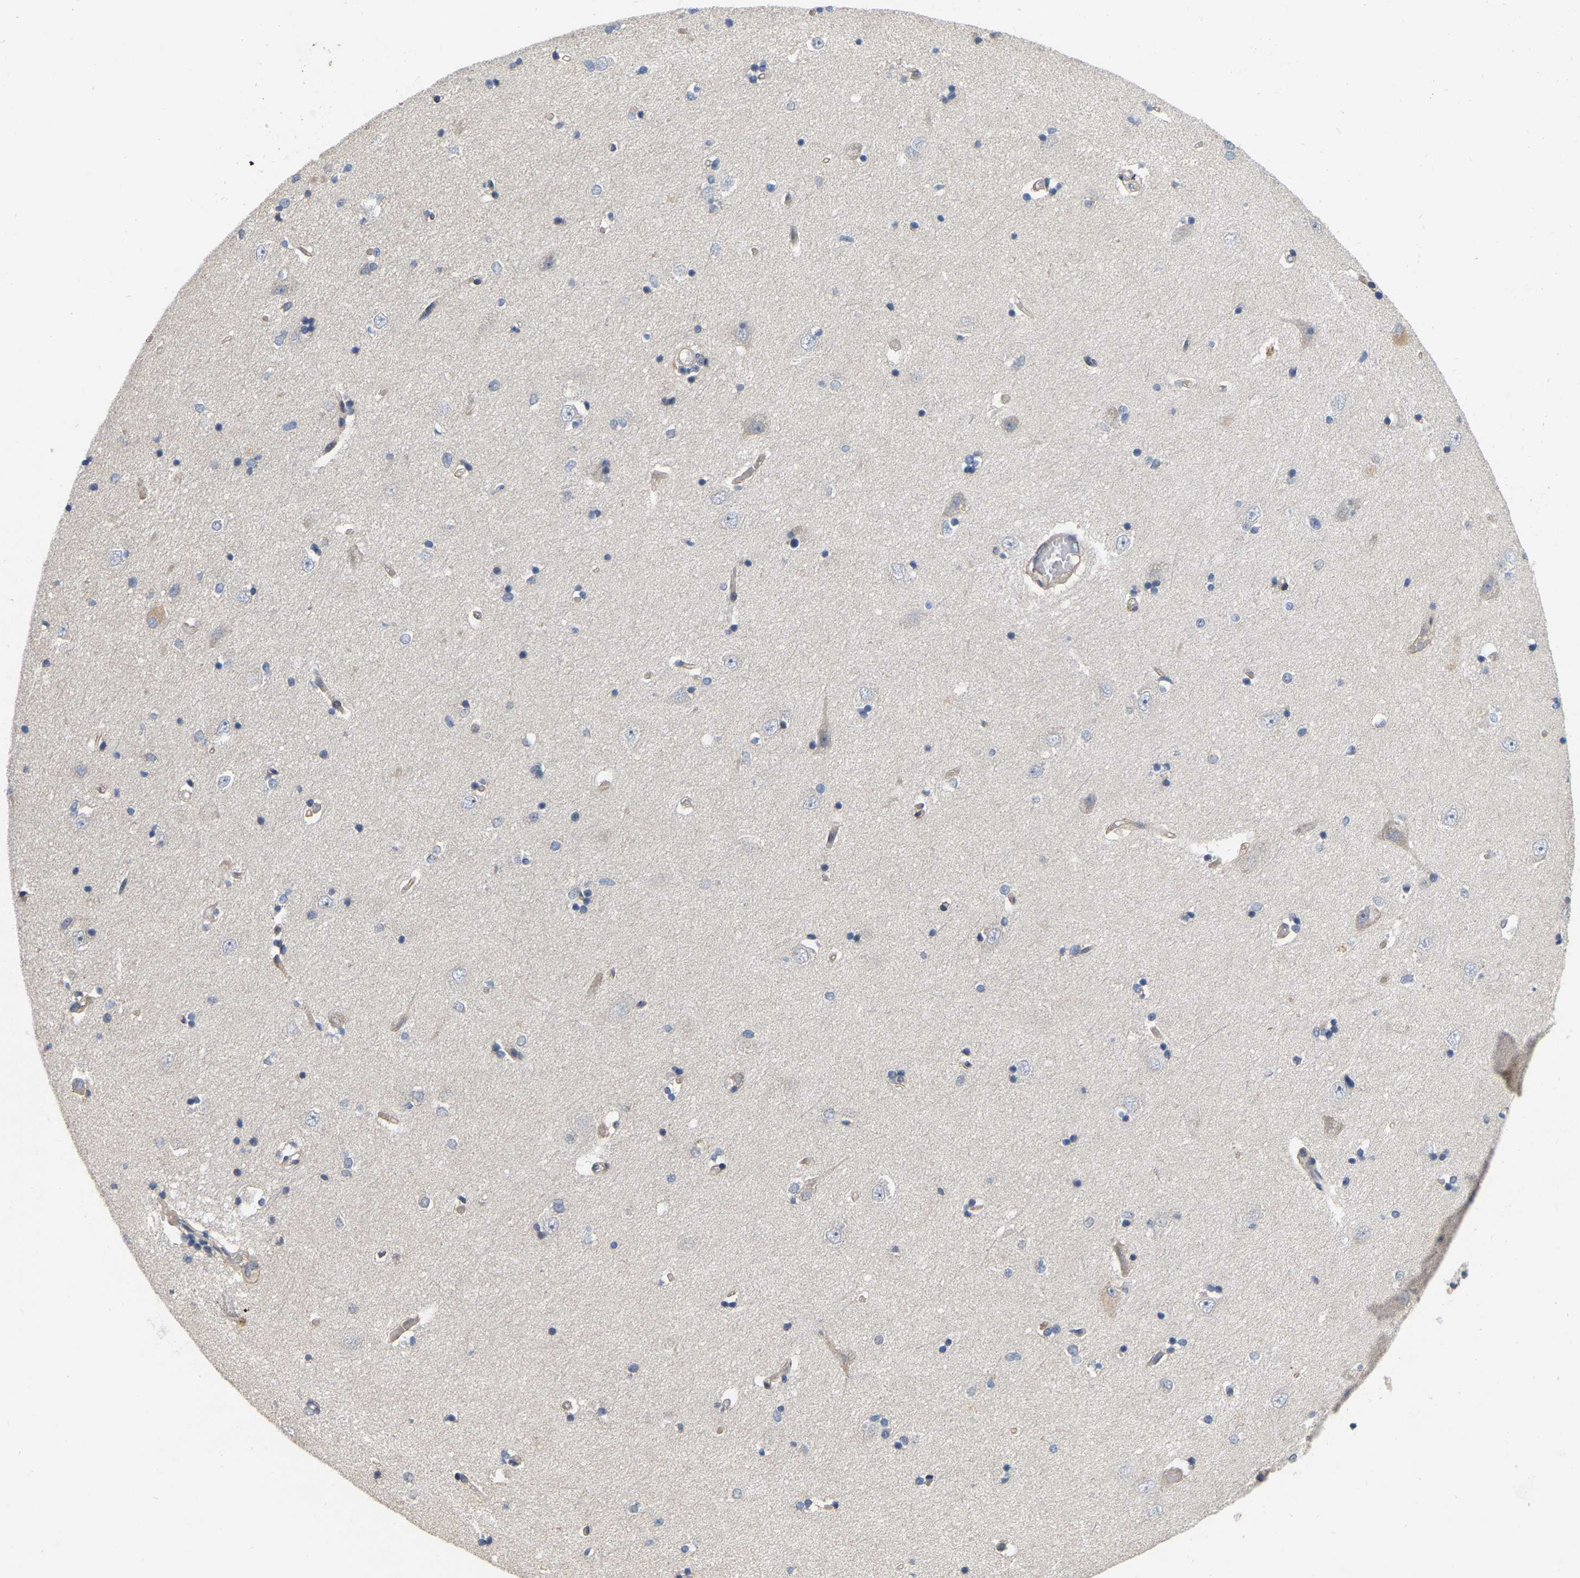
{"staining": {"intensity": "negative", "quantity": "none", "location": "none"}, "tissue": "hippocampus", "cell_type": "Glial cells", "image_type": "normal", "snomed": [{"axis": "morphology", "description": "Normal tissue, NOS"}, {"axis": "topography", "description": "Hippocampus"}], "caption": "This is an IHC micrograph of benign hippocampus. There is no expression in glial cells.", "gene": "SSH1", "patient": {"sex": "male", "age": 45}}